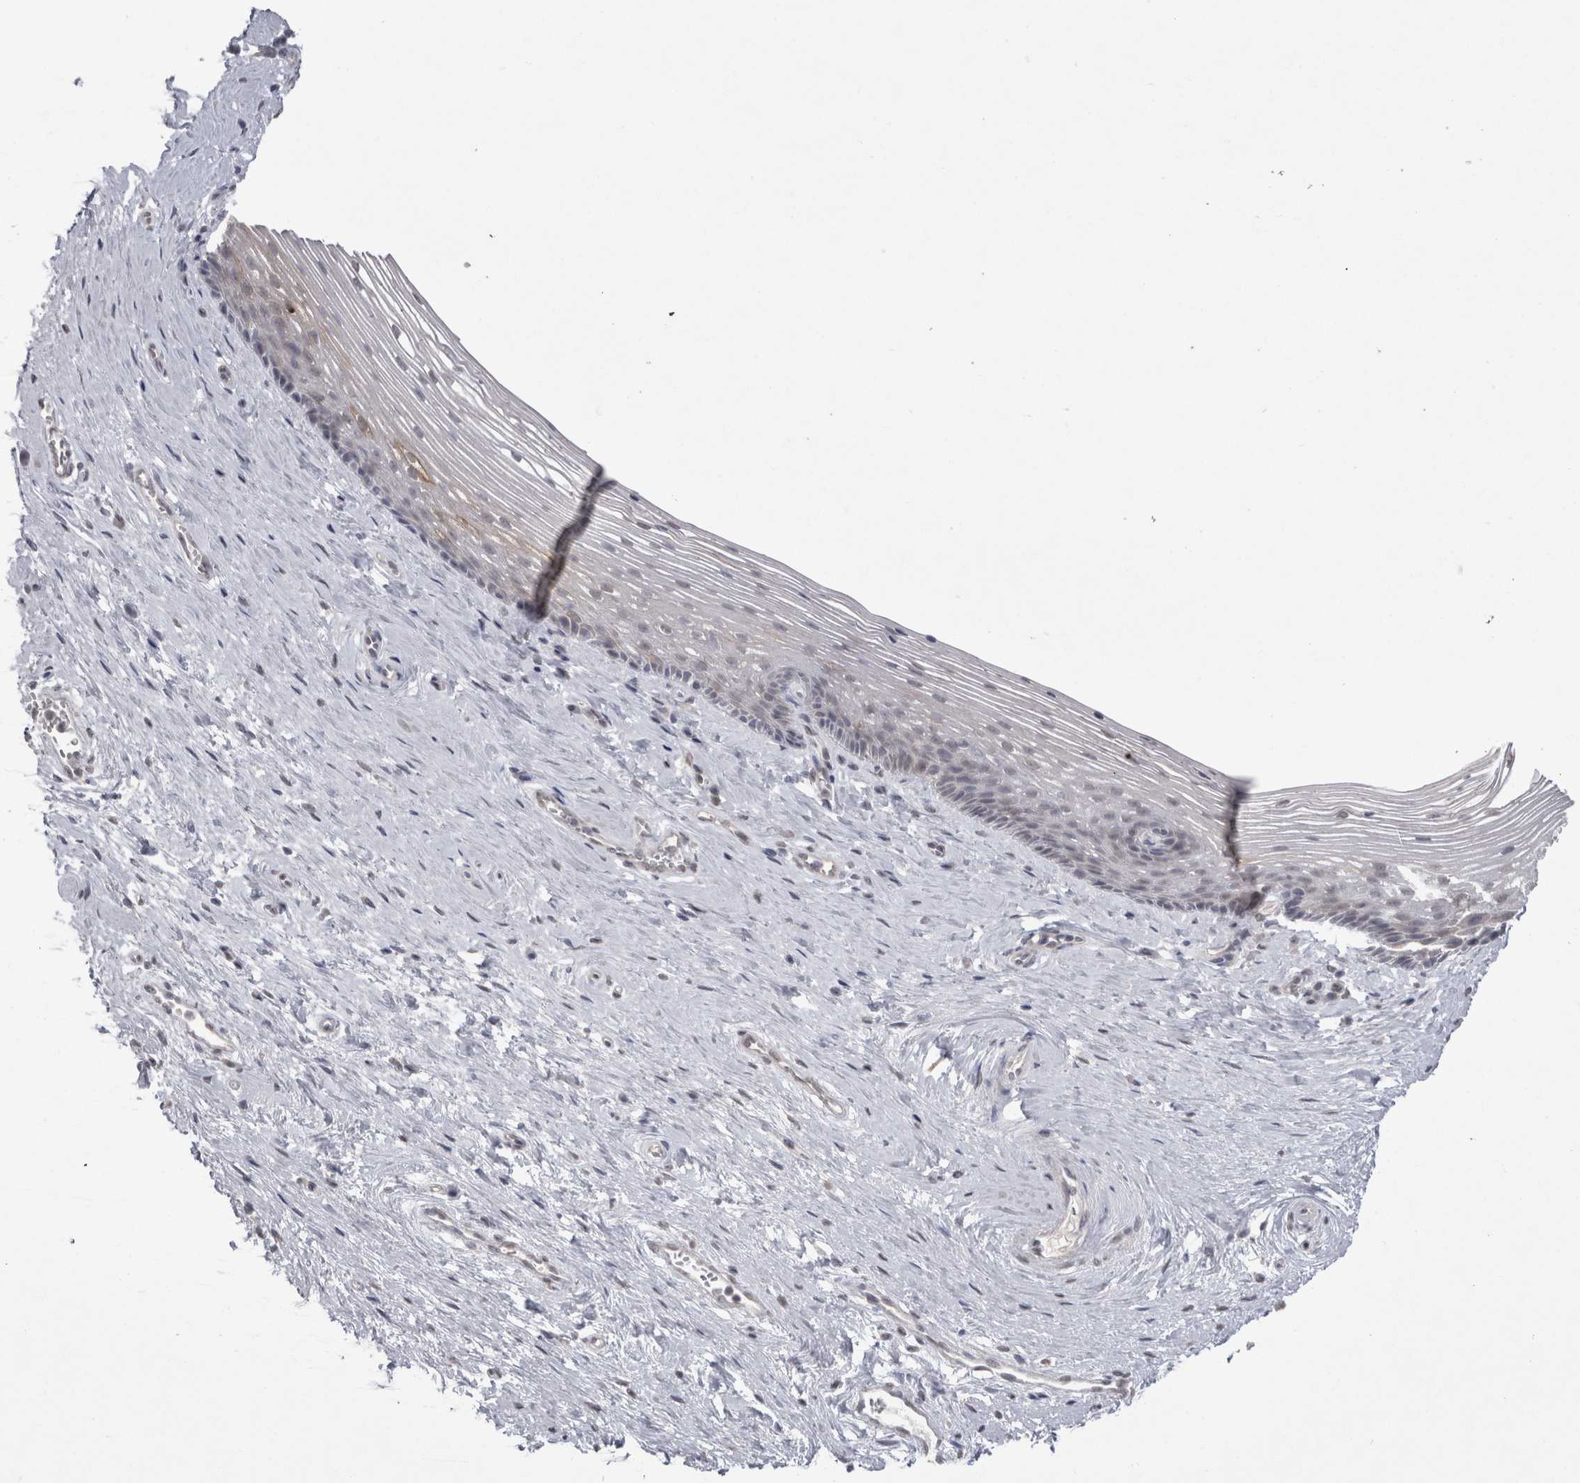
{"staining": {"intensity": "moderate", "quantity": "<25%", "location": "cytoplasmic/membranous"}, "tissue": "vagina", "cell_type": "Squamous epithelial cells", "image_type": "normal", "snomed": [{"axis": "morphology", "description": "Normal tissue, NOS"}, {"axis": "topography", "description": "Vagina"}], "caption": "Human vagina stained with a brown dye demonstrates moderate cytoplasmic/membranous positive staining in approximately <25% of squamous epithelial cells.", "gene": "DDX4", "patient": {"sex": "female", "age": 46}}